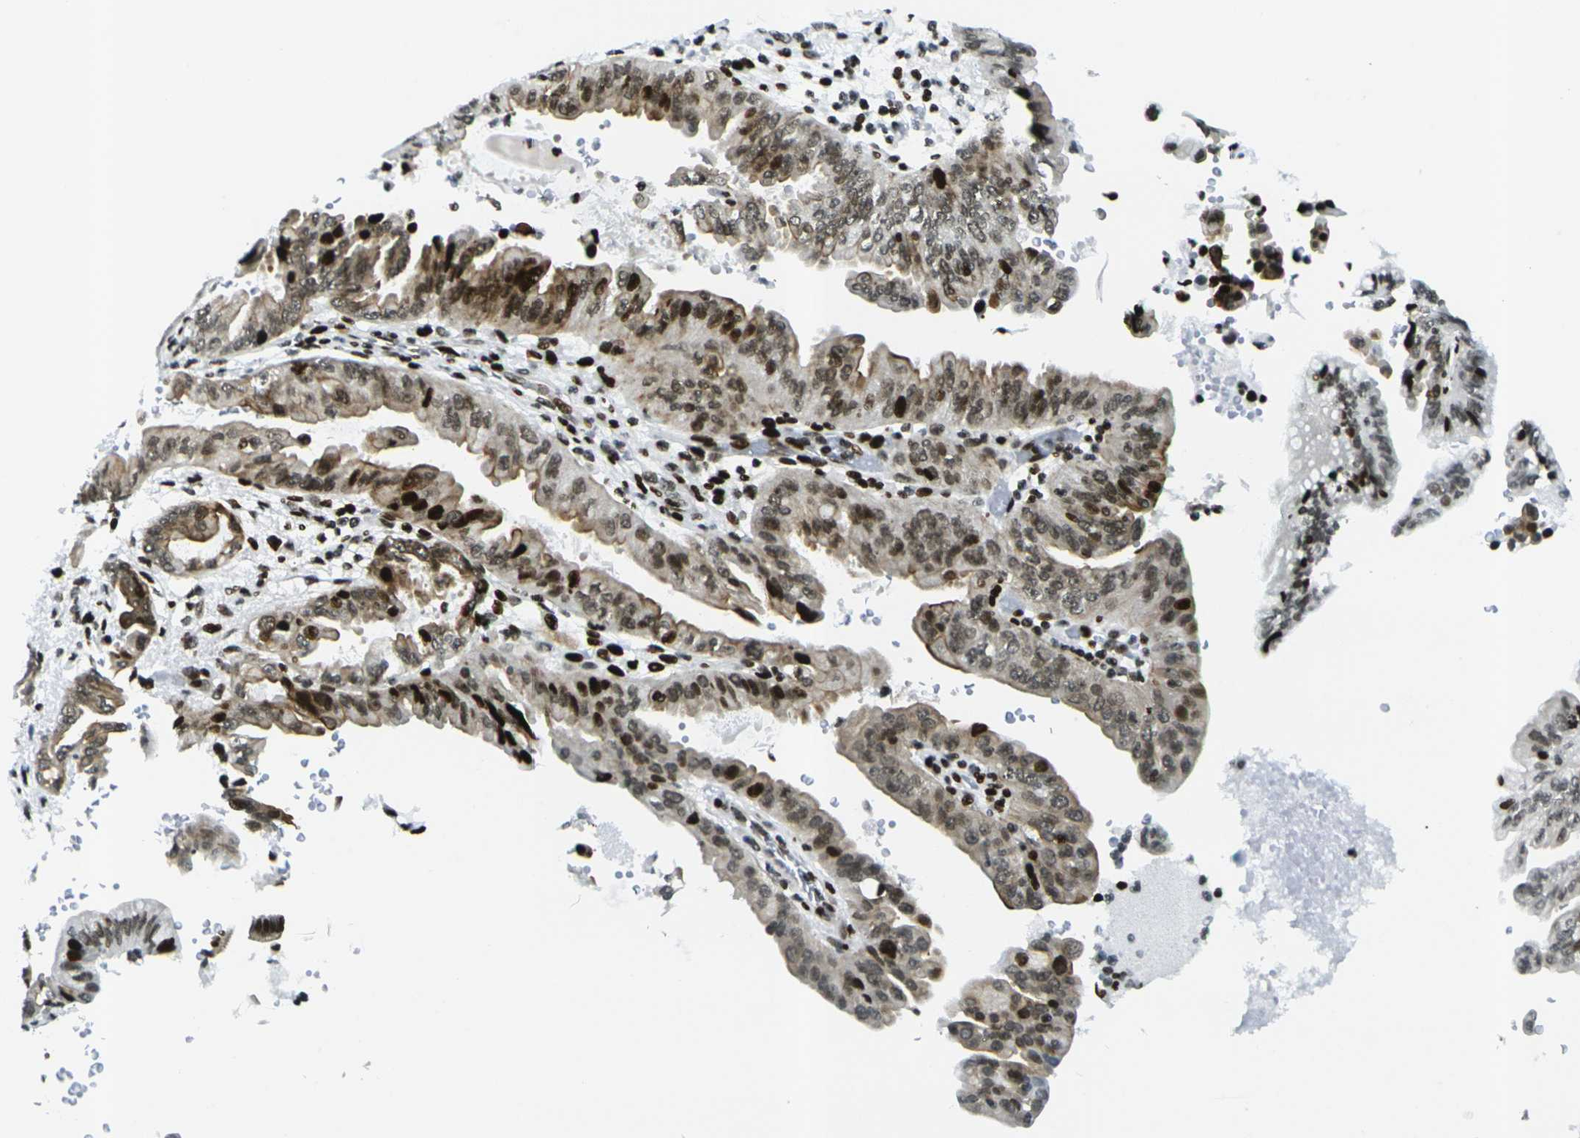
{"staining": {"intensity": "moderate", "quantity": ">75%", "location": "cytoplasmic/membranous,nuclear"}, "tissue": "pancreatic cancer", "cell_type": "Tumor cells", "image_type": "cancer", "snomed": [{"axis": "morphology", "description": "Adenocarcinoma, NOS"}, {"axis": "topography", "description": "Pancreas"}], "caption": "Pancreatic cancer stained with DAB IHC shows medium levels of moderate cytoplasmic/membranous and nuclear staining in about >75% of tumor cells. The protein is stained brown, and the nuclei are stained in blue (DAB IHC with brightfield microscopy, high magnification).", "gene": "H3-3A", "patient": {"sex": "male", "age": 70}}